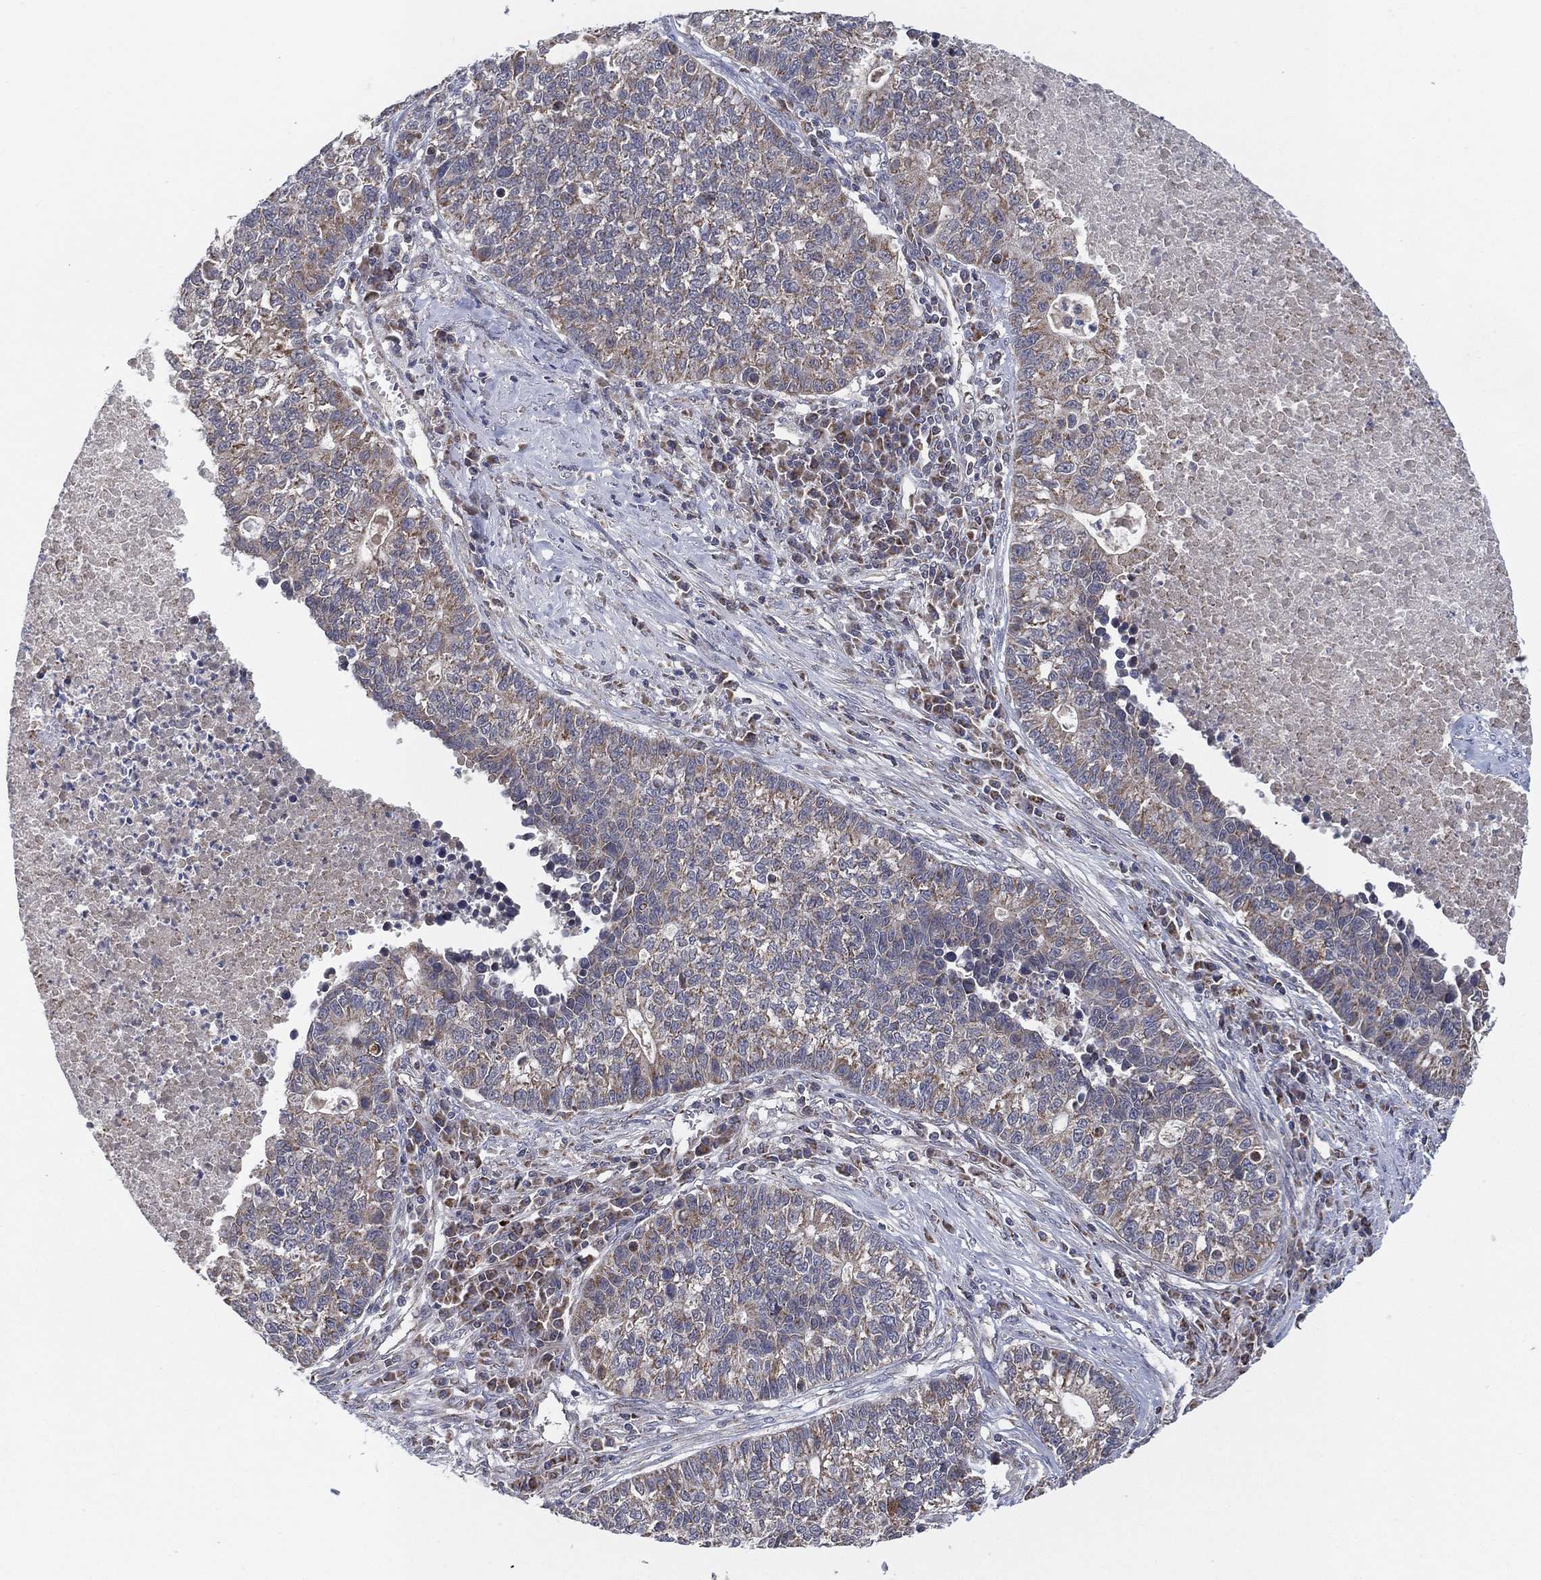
{"staining": {"intensity": "weak", "quantity": "25%-75%", "location": "cytoplasmic/membranous"}, "tissue": "lung cancer", "cell_type": "Tumor cells", "image_type": "cancer", "snomed": [{"axis": "morphology", "description": "Adenocarcinoma, NOS"}, {"axis": "topography", "description": "Lung"}], "caption": "Tumor cells exhibit low levels of weak cytoplasmic/membranous staining in approximately 25%-75% of cells in human lung cancer (adenocarcinoma).", "gene": "PSMG4", "patient": {"sex": "male", "age": 57}}